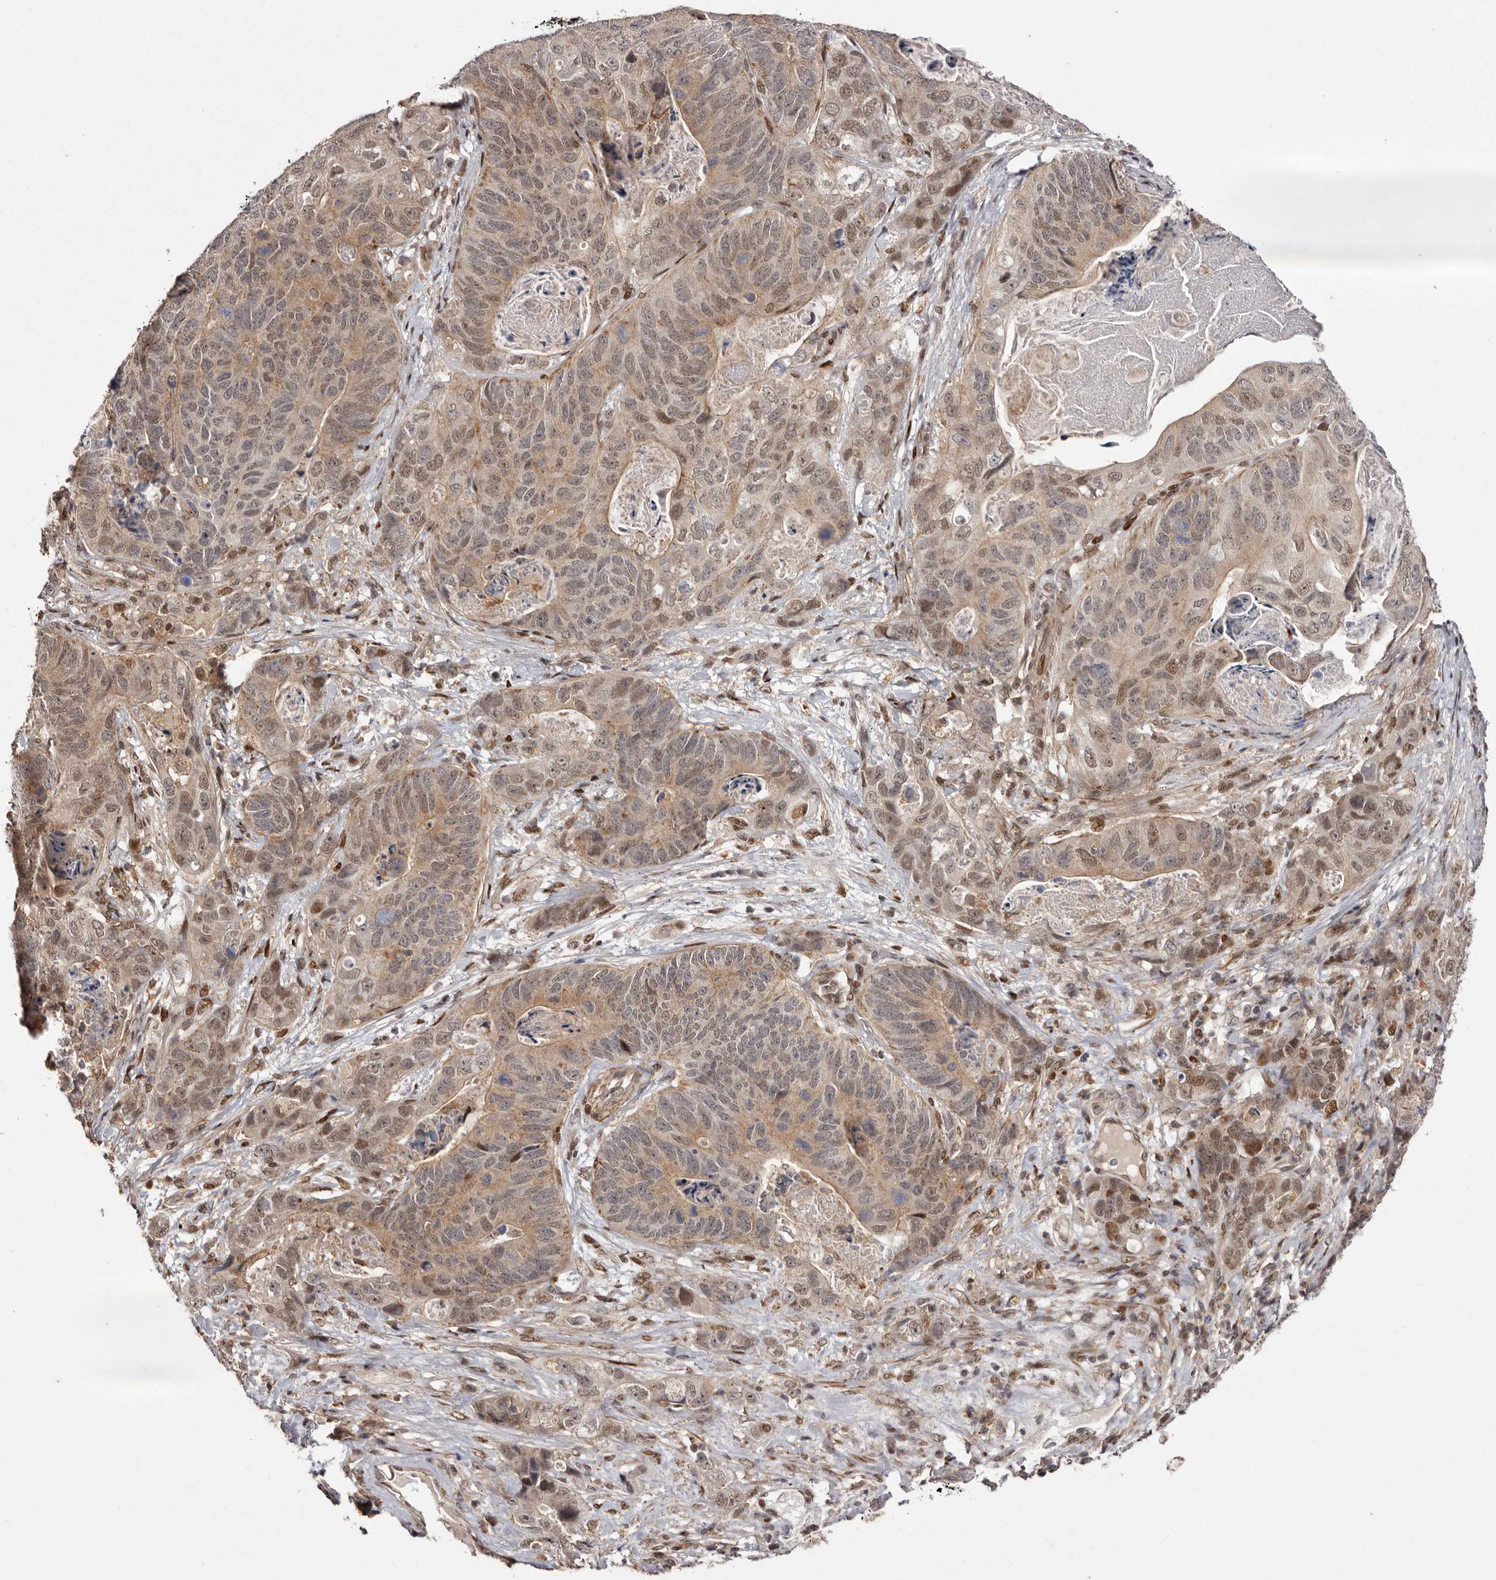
{"staining": {"intensity": "moderate", "quantity": "25%-75%", "location": "cytoplasmic/membranous,nuclear"}, "tissue": "stomach cancer", "cell_type": "Tumor cells", "image_type": "cancer", "snomed": [{"axis": "morphology", "description": "Normal tissue, NOS"}, {"axis": "morphology", "description": "Adenocarcinoma, NOS"}, {"axis": "topography", "description": "Stomach"}], "caption": "This is an image of IHC staining of adenocarcinoma (stomach), which shows moderate positivity in the cytoplasmic/membranous and nuclear of tumor cells.", "gene": "FBXO5", "patient": {"sex": "female", "age": 89}}